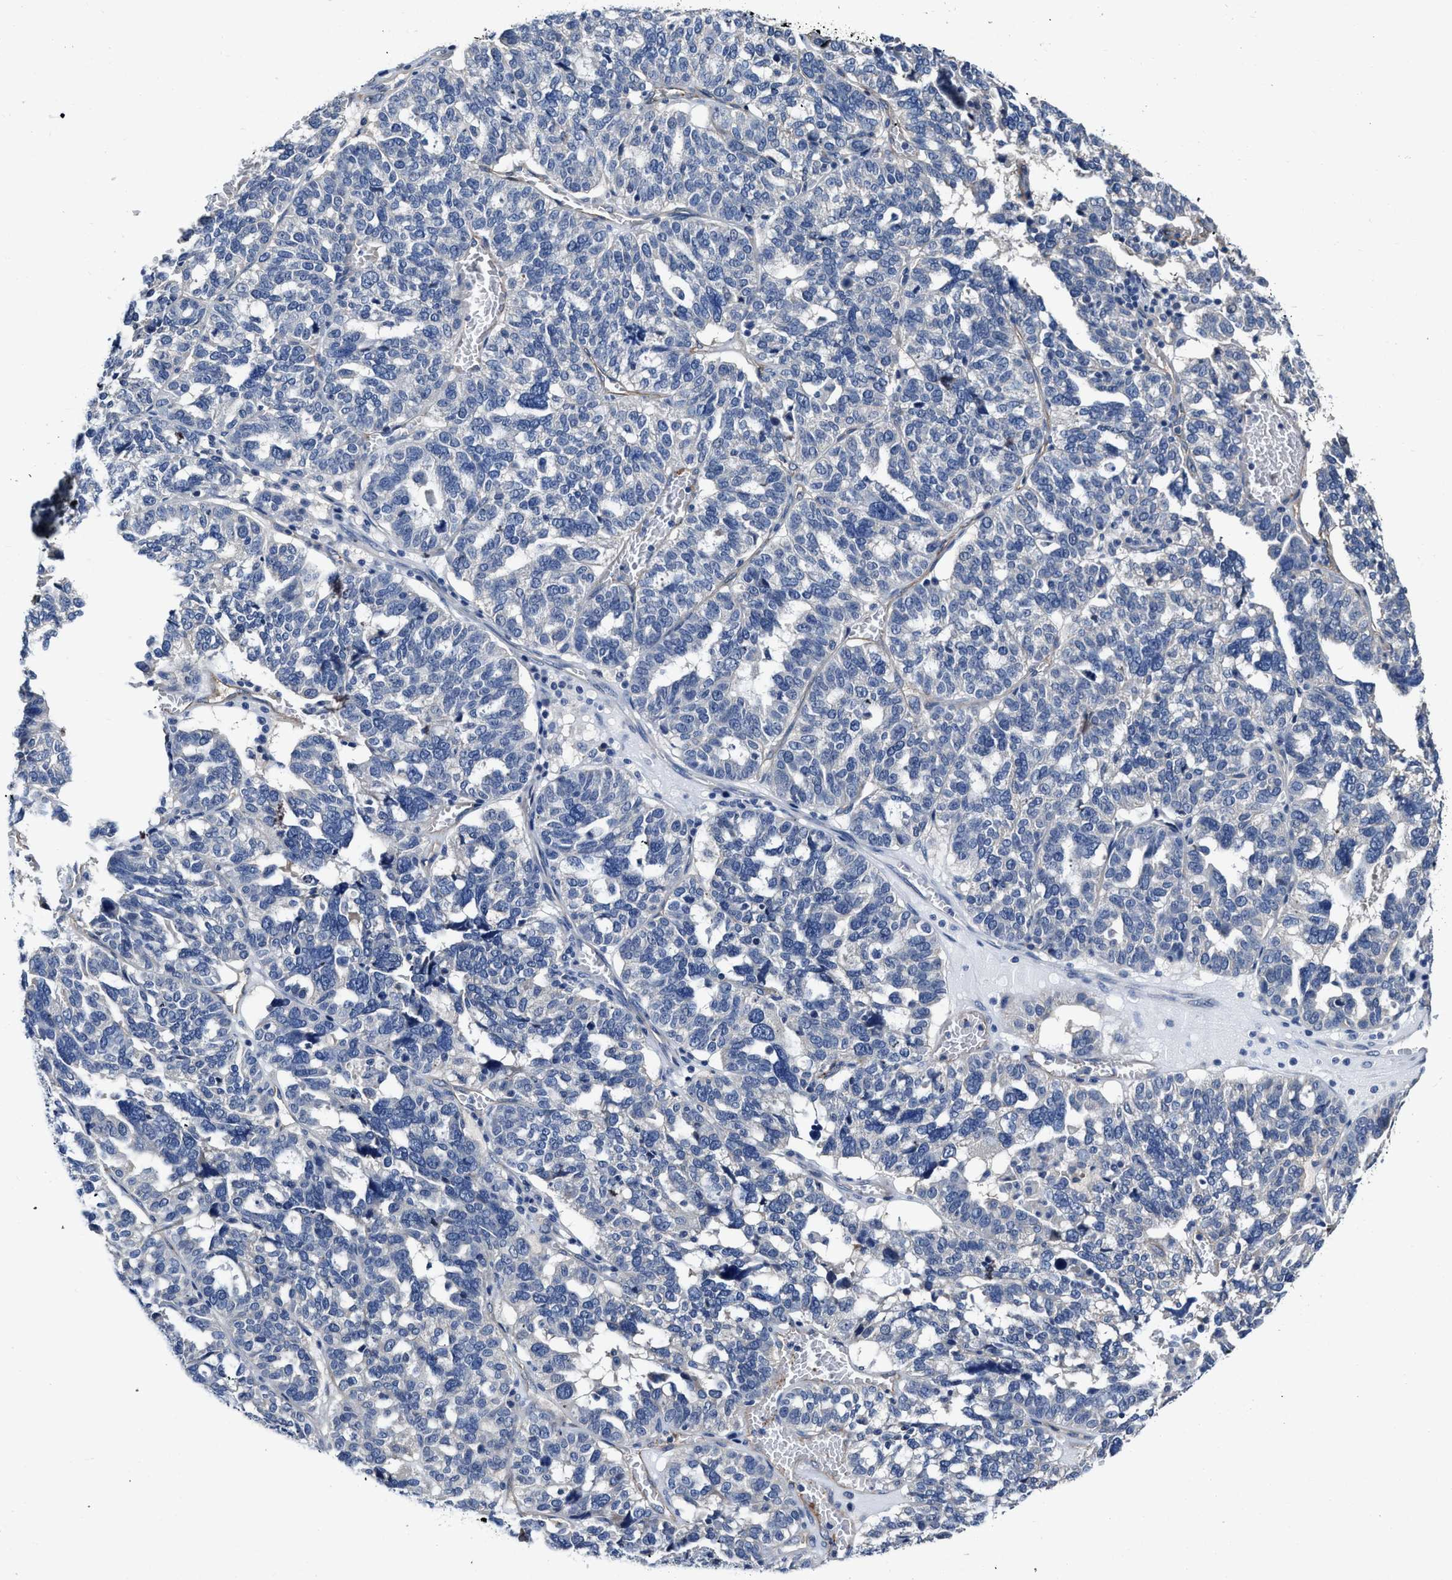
{"staining": {"intensity": "negative", "quantity": "none", "location": "none"}, "tissue": "ovarian cancer", "cell_type": "Tumor cells", "image_type": "cancer", "snomed": [{"axis": "morphology", "description": "Cystadenocarcinoma, serous, NOS"}, {"axis": "topography", "description": "Ovary"}], "caption": "This is a histopathology image of IHC staining of ovarian cancer (serous cystadenocarcinoma), which shows no expression in tumor cells.", "gene": "C22orf42", "patient": {"sex": "female", "age": 59}}